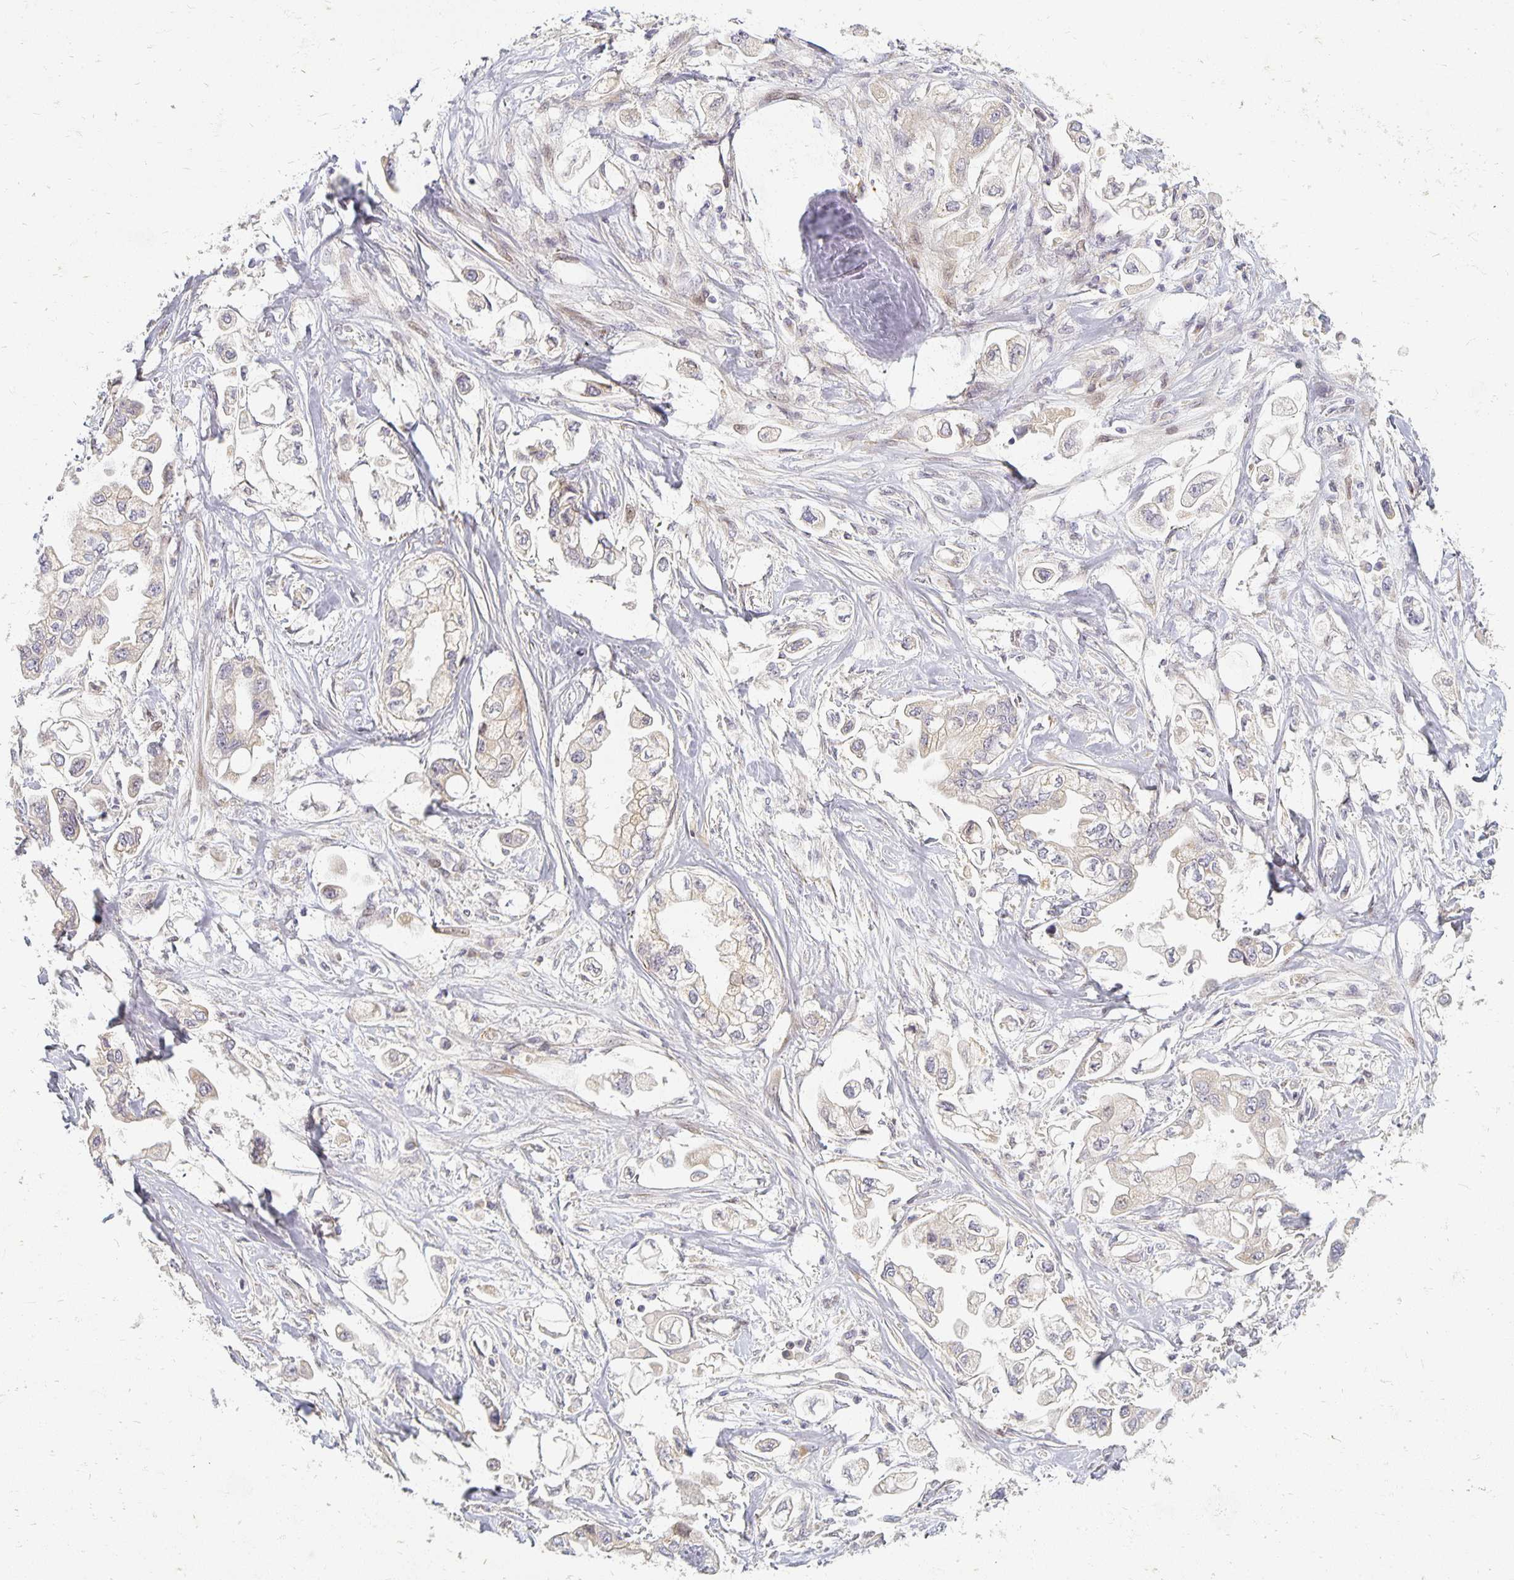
{"staining": {"intensity": "negative", "quantity": "none", "location": "none"}, "tissue": "stomach cancer", "cell_type": "Tumor cells", "image_type": "cancer", "snomed": [{"axis": "morphology", "description": "Adenocarcinoma, NOS"}, {"axis": "topography", "description": "Stomach"}], "caption": "Tumor cells are negative for protein expression in human stomach cancer. The staining is performed using DAB (3,3'-diaminobenzidine) brown chromogen with nuclei counter-stained in using hematoxylin.", "gene": "EHF", "patient": {"sex": "male", "age": 62}}